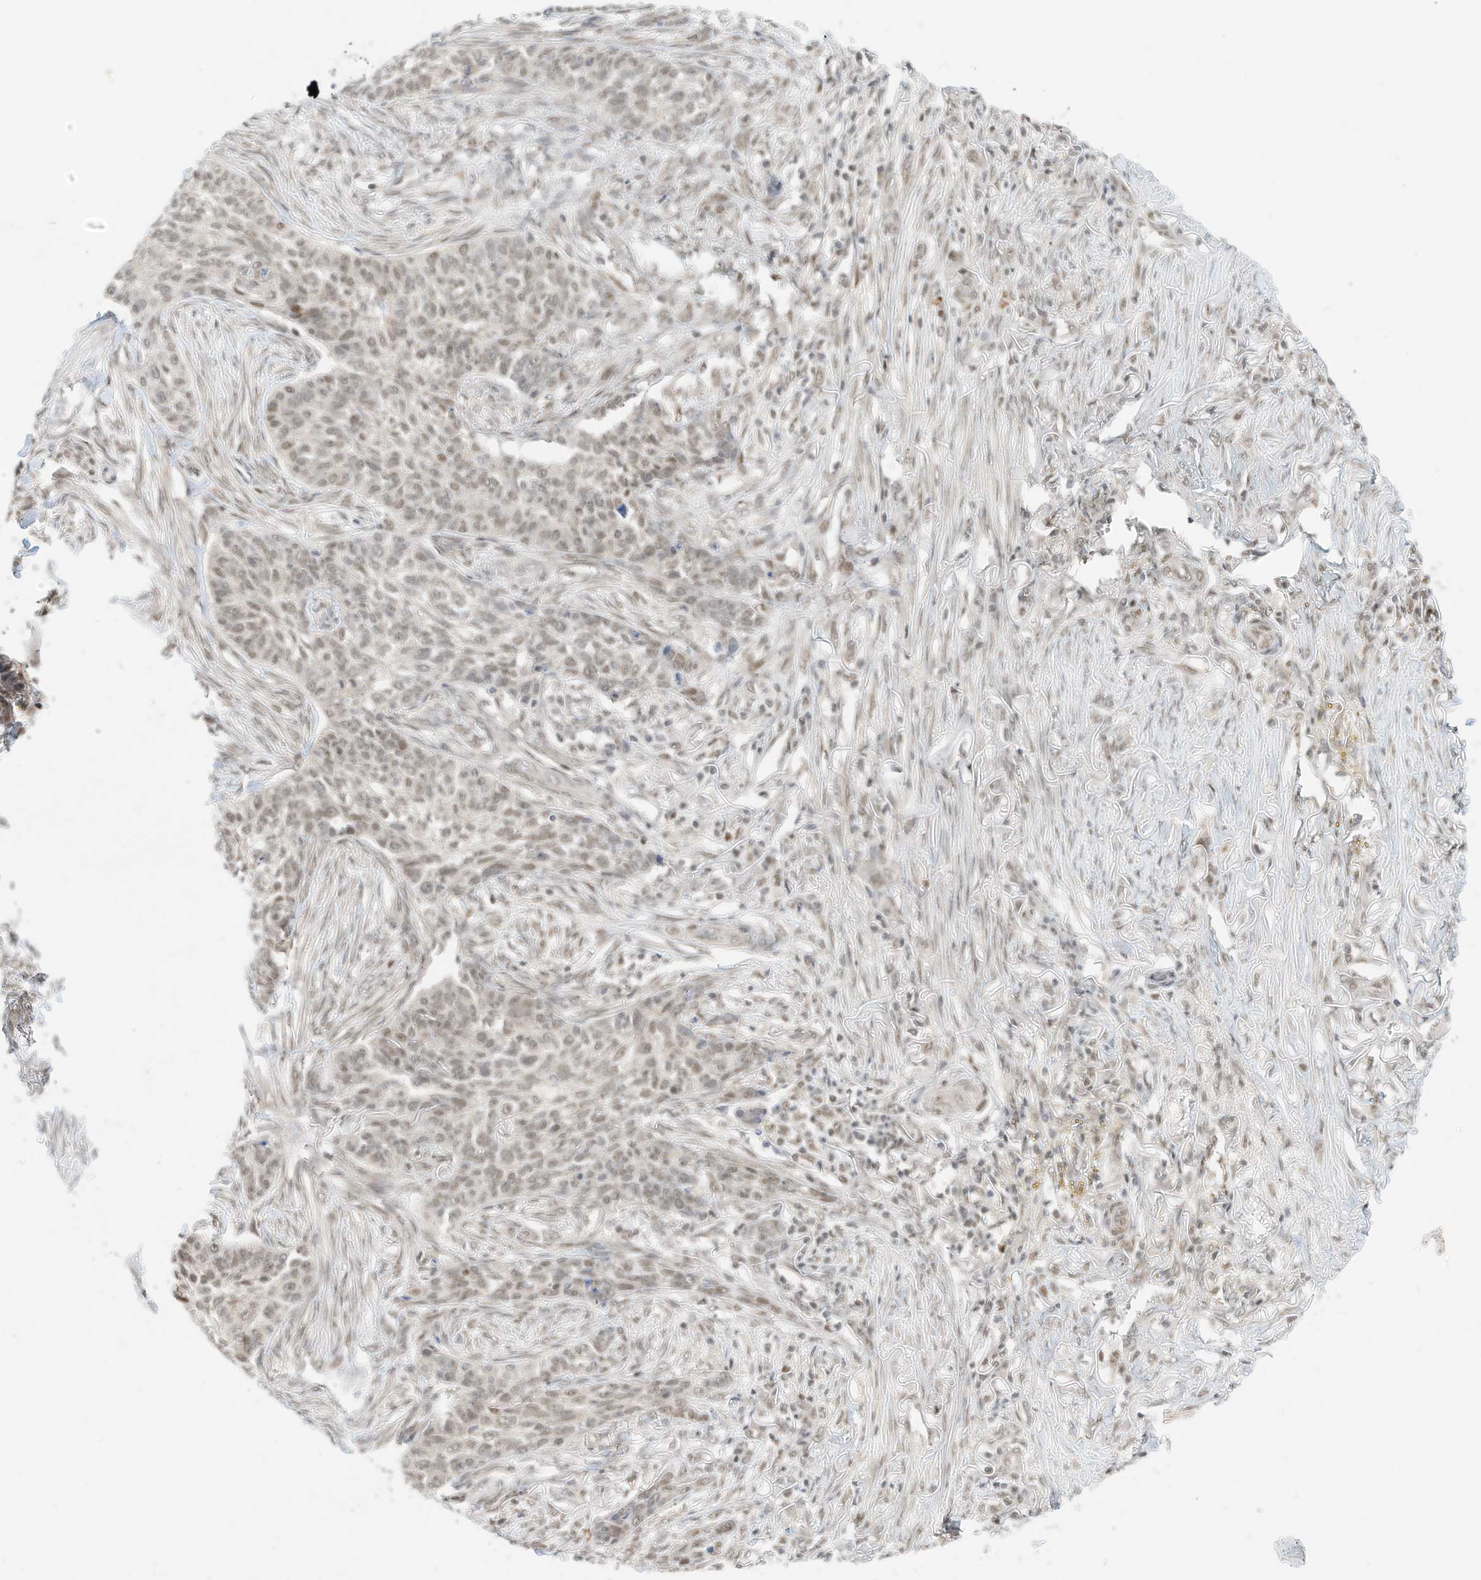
{"staining": {"intensity": "weak", "quantity": ">75%", "location": "nuclear"}, "tissue": "skin cancer", "cell_type": "Tumor cells", "image_type": "cancer", "snomed": [{"axis": "morphology", "description": "Basal cell carcinoma"}, {"axis": "topography", "description": "Skin"}], "caption": "High-power microscopy captured an immunohistochemistry (IHC) photomicrograph of skin basal cell carcinoma, revealing weak nuclear positivity in approximately >75% of tumor cells.", "gene": "OGT", "patient": {"sex": "male", "age": 85}}